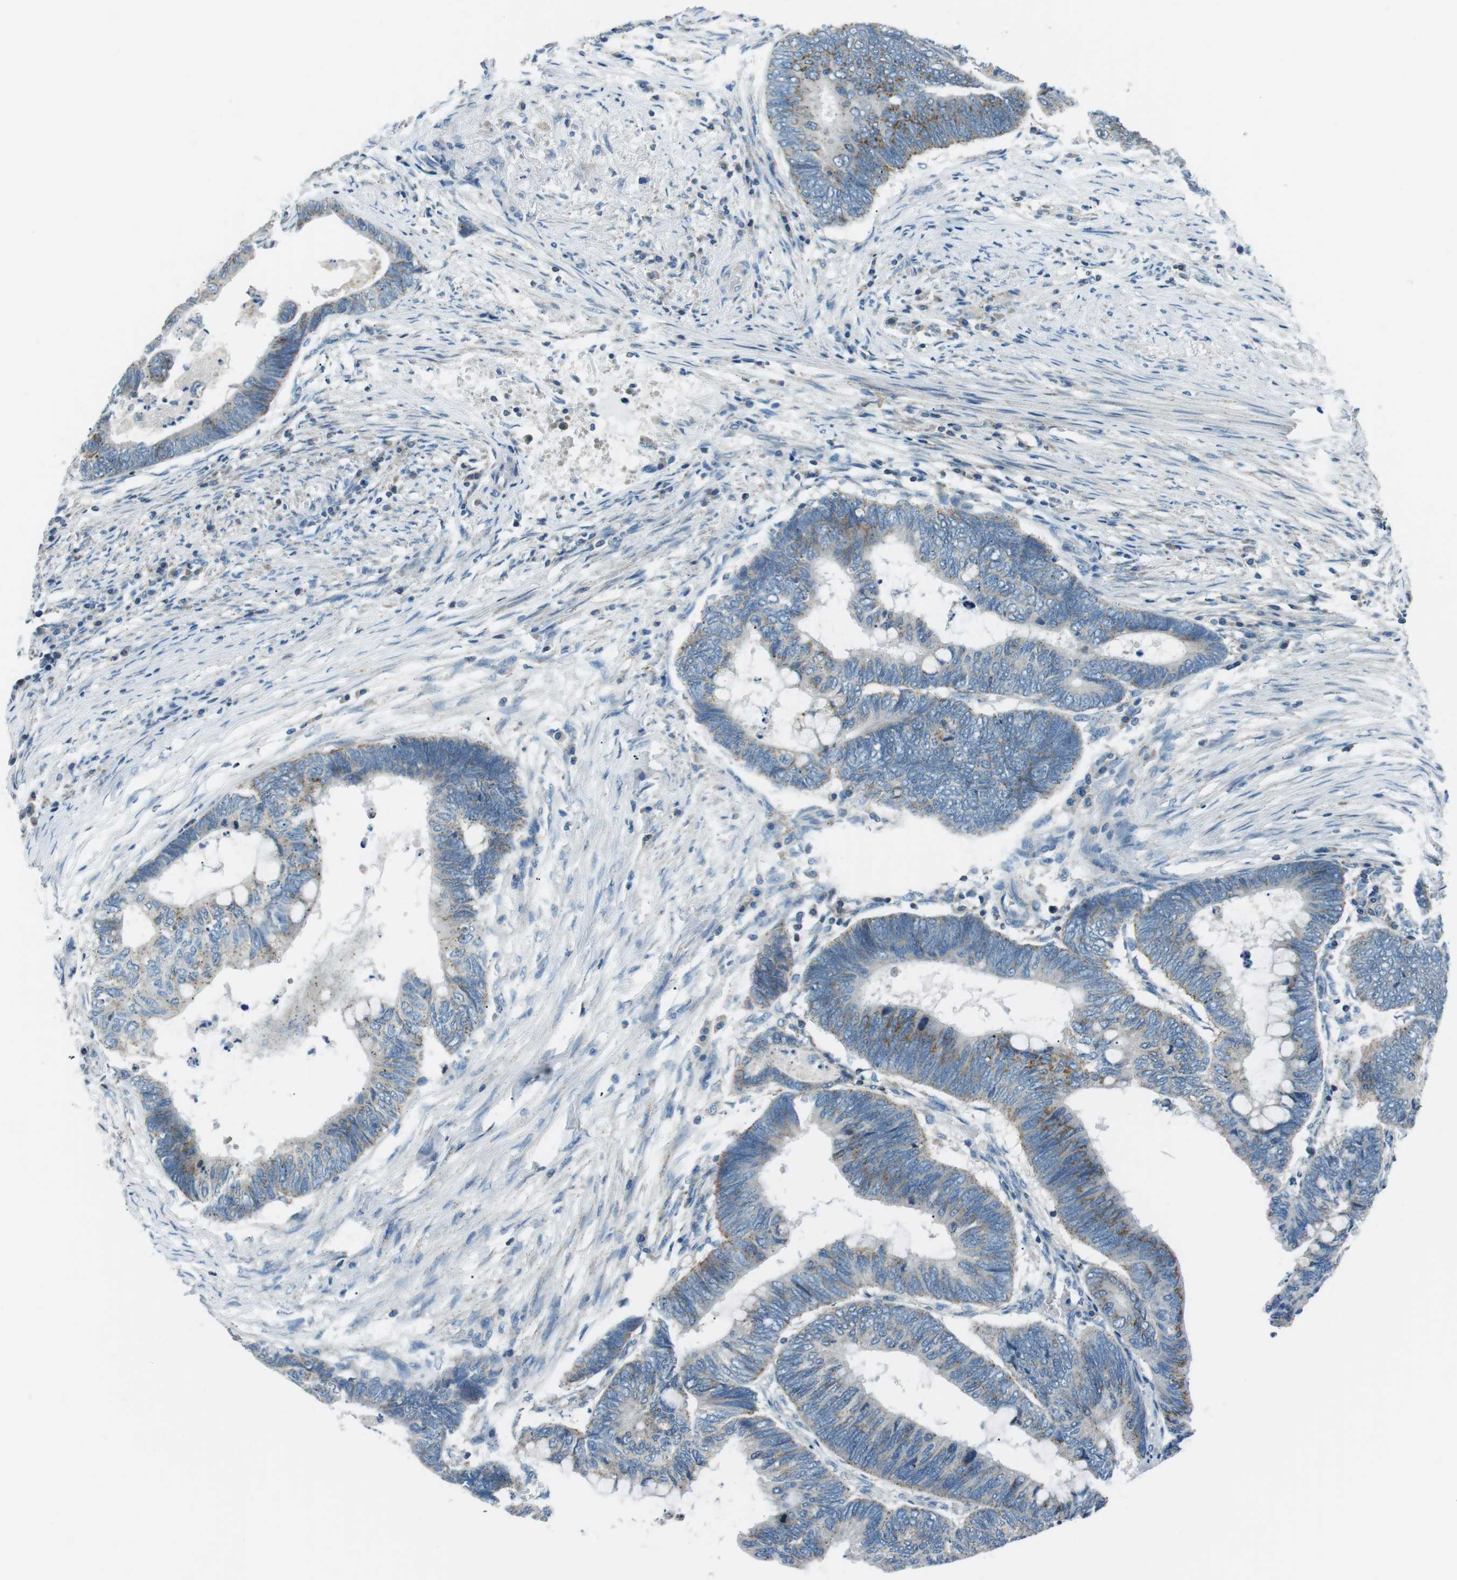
{"staining": {"intensity": "moderate", "quantity": "25%-75%", "location": "cytoplasmic/membranous"}, "tissue": "colorectal cancer", "cell_type": "Tumor cells", "image_type": "cancer", "snomed": [{"axis": "morphology", "description": "Normal tissue, NOS"}, {"axis": "morphology", "description": "Adenocarcinoma, NOS"}, {"axis": "topography", "description": "Rectum"}, {"axis": "topography", "description": "Peripheral nerve tissue"}], "caption": "There is medium levels of moderate cytoplasmic/membranous staining in tumor cells of adenocarcinoma (colorectal), as demonstrated by immunohistochemical staining (brown color).", "gene": "FAM3B", "patient": {"sex": "male", "age": 92}}